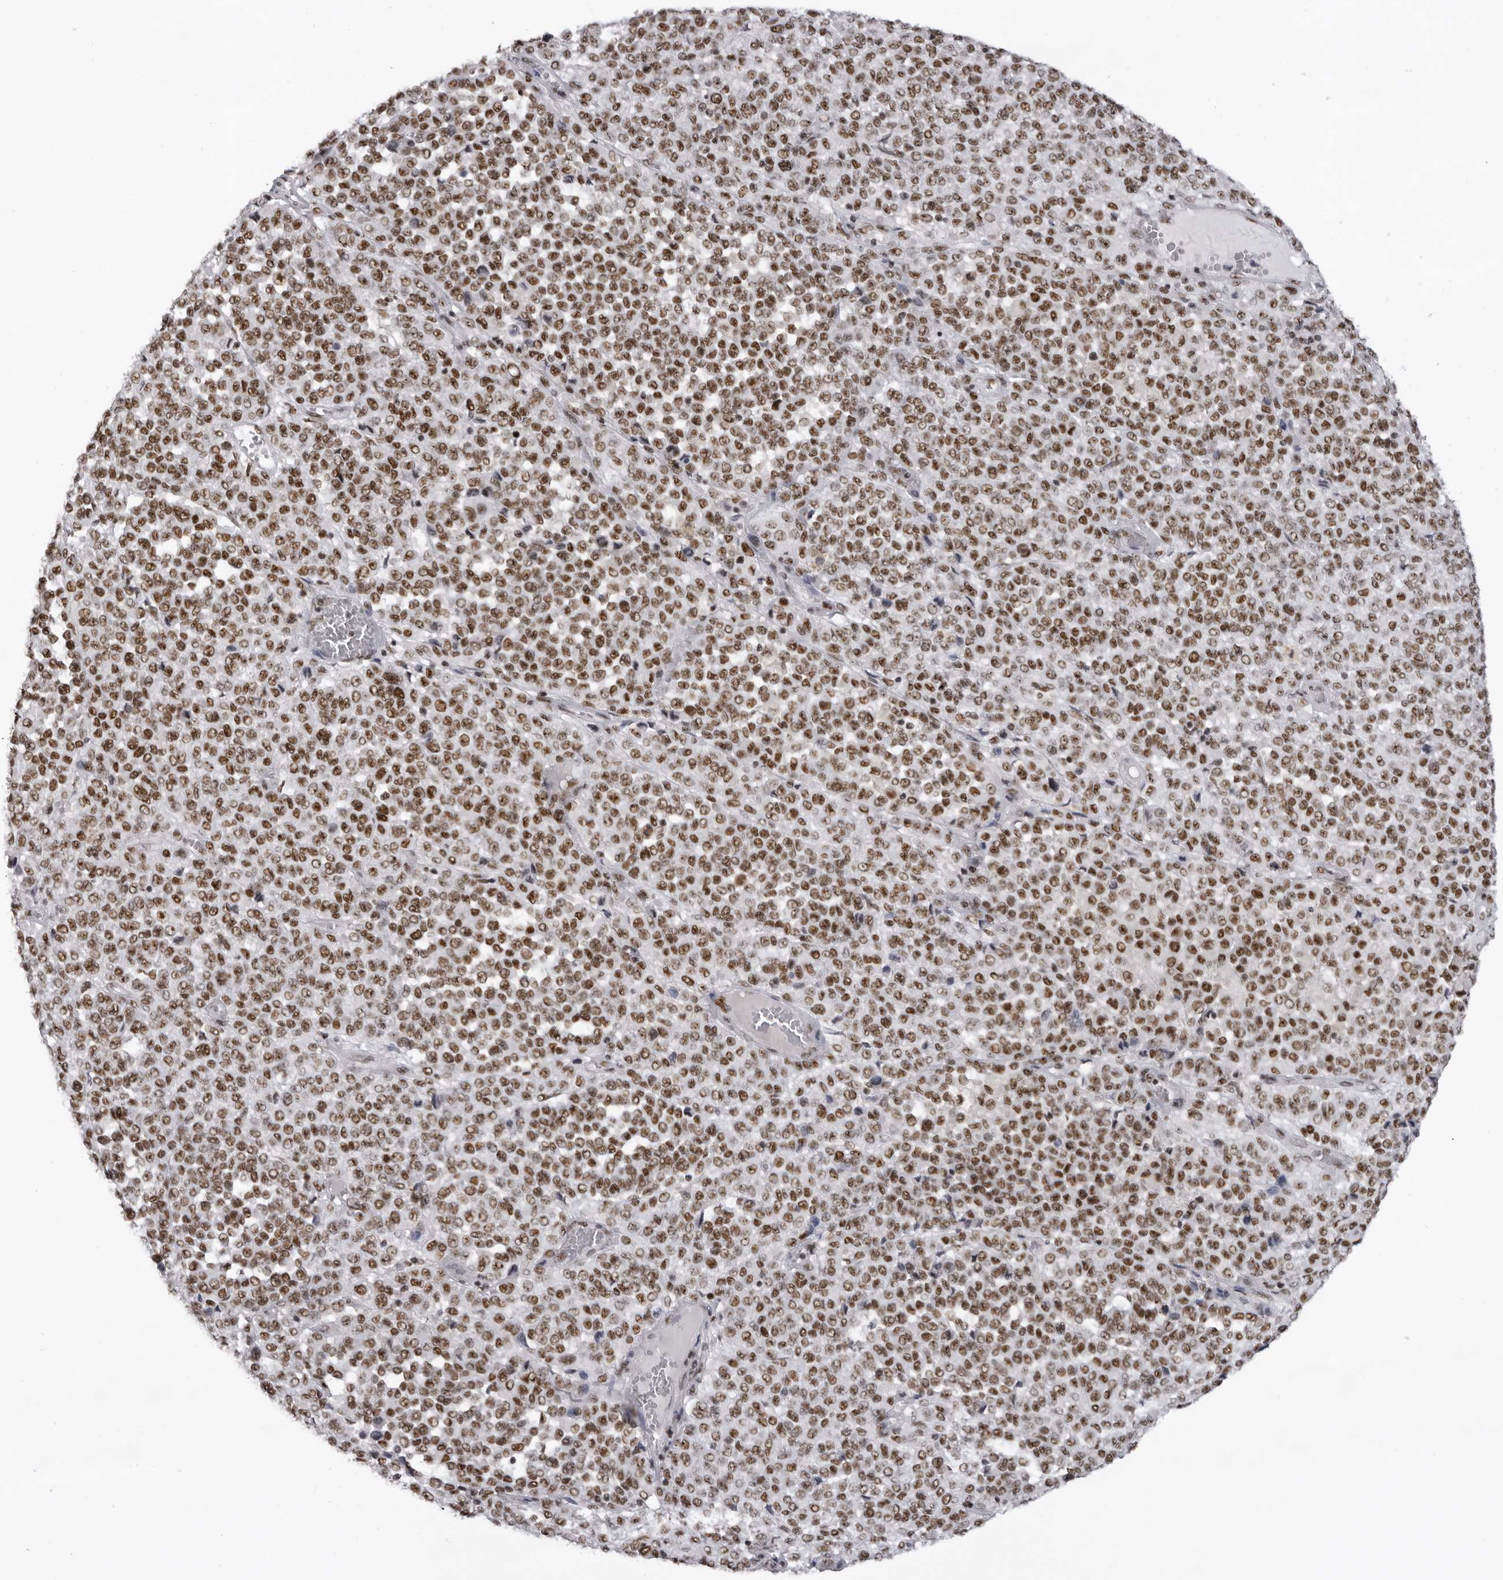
{"staining": {"intensity": "moderate", "quantity": ">75%", "location": "nuclear"}, "tissue": "melanoma", "cell_type": "Tumor cells", "image_type": "cancer", "snomed": [{"axis": "morphology", "description": "Malignant melanoma, Metastatic site"}, {"axis": "topography", "description": "Pancreas"}], "caption": "High-power microscopy captured an immunohistochemistry image of malignant melanoma (metastatic site), revealing moderate nuclear staining in about >75% of tumor cells.", "gene": "DHX9", "patient": {"sex": "female", "age": 30}}